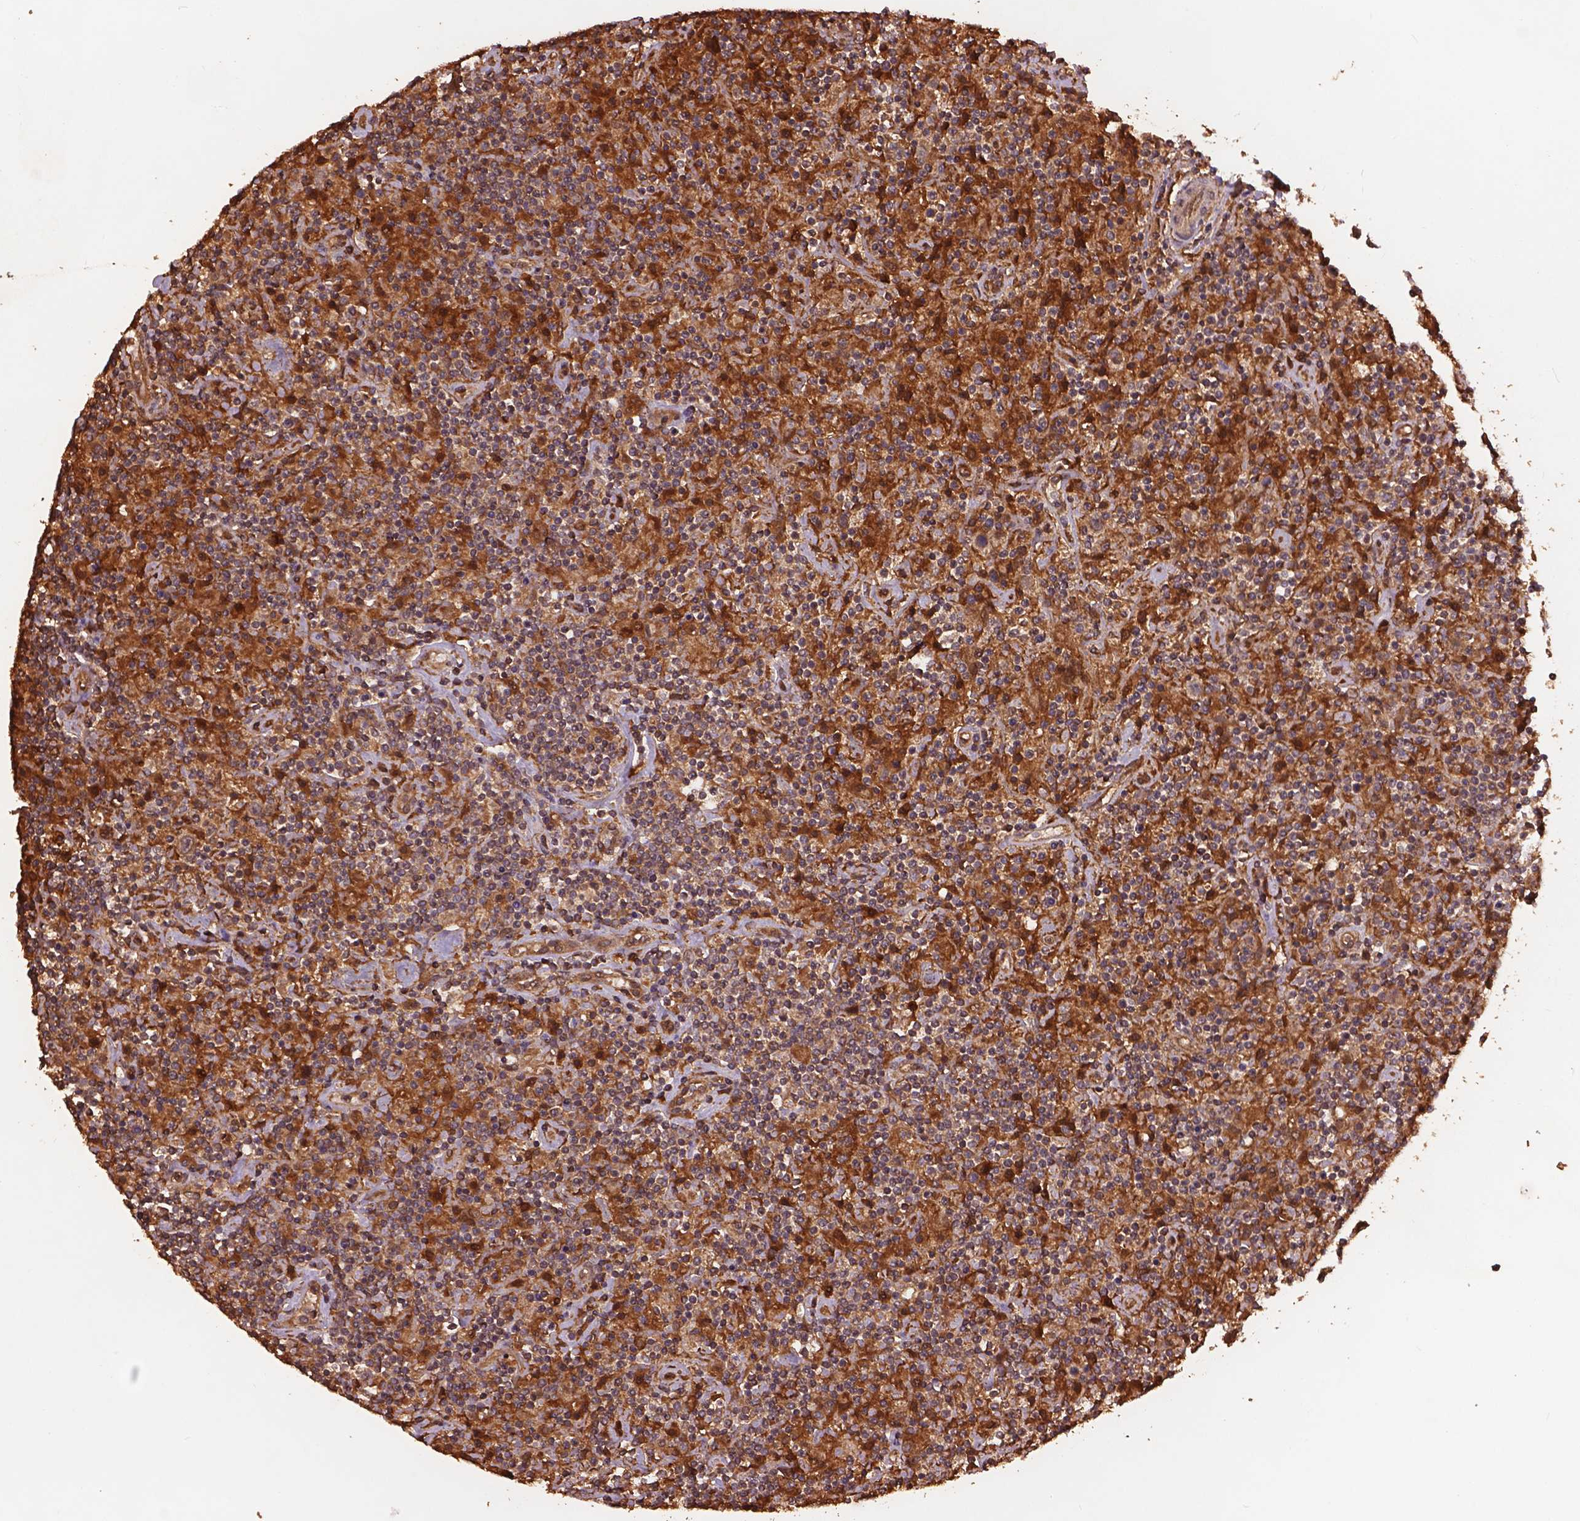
{"staining": {"intensity": "moderate", "quantity": ">75%", "location": "cytoplasmic/membranous"}, "tissue": "lymphoma", "cell_type": "Tumor cells", "image_type": "cancer", "snomed": [{"axis": "morphology", "description": "Hodgkin's disease, NOS"}, {"axis": "topography", "description": "Lymph node"}], "caption": "Immunohistochemical staining of Hodgkin's disease shows medium levels of moderate cytoplasmic/membranous expression in approximately >75% of tumor cells. Immunohistochemistry (ihc) stains the protein of interest in brown and the nuclei are stained blue.", "gene": "BABAM1", "patient": {"sex": "male", "age": 70}}